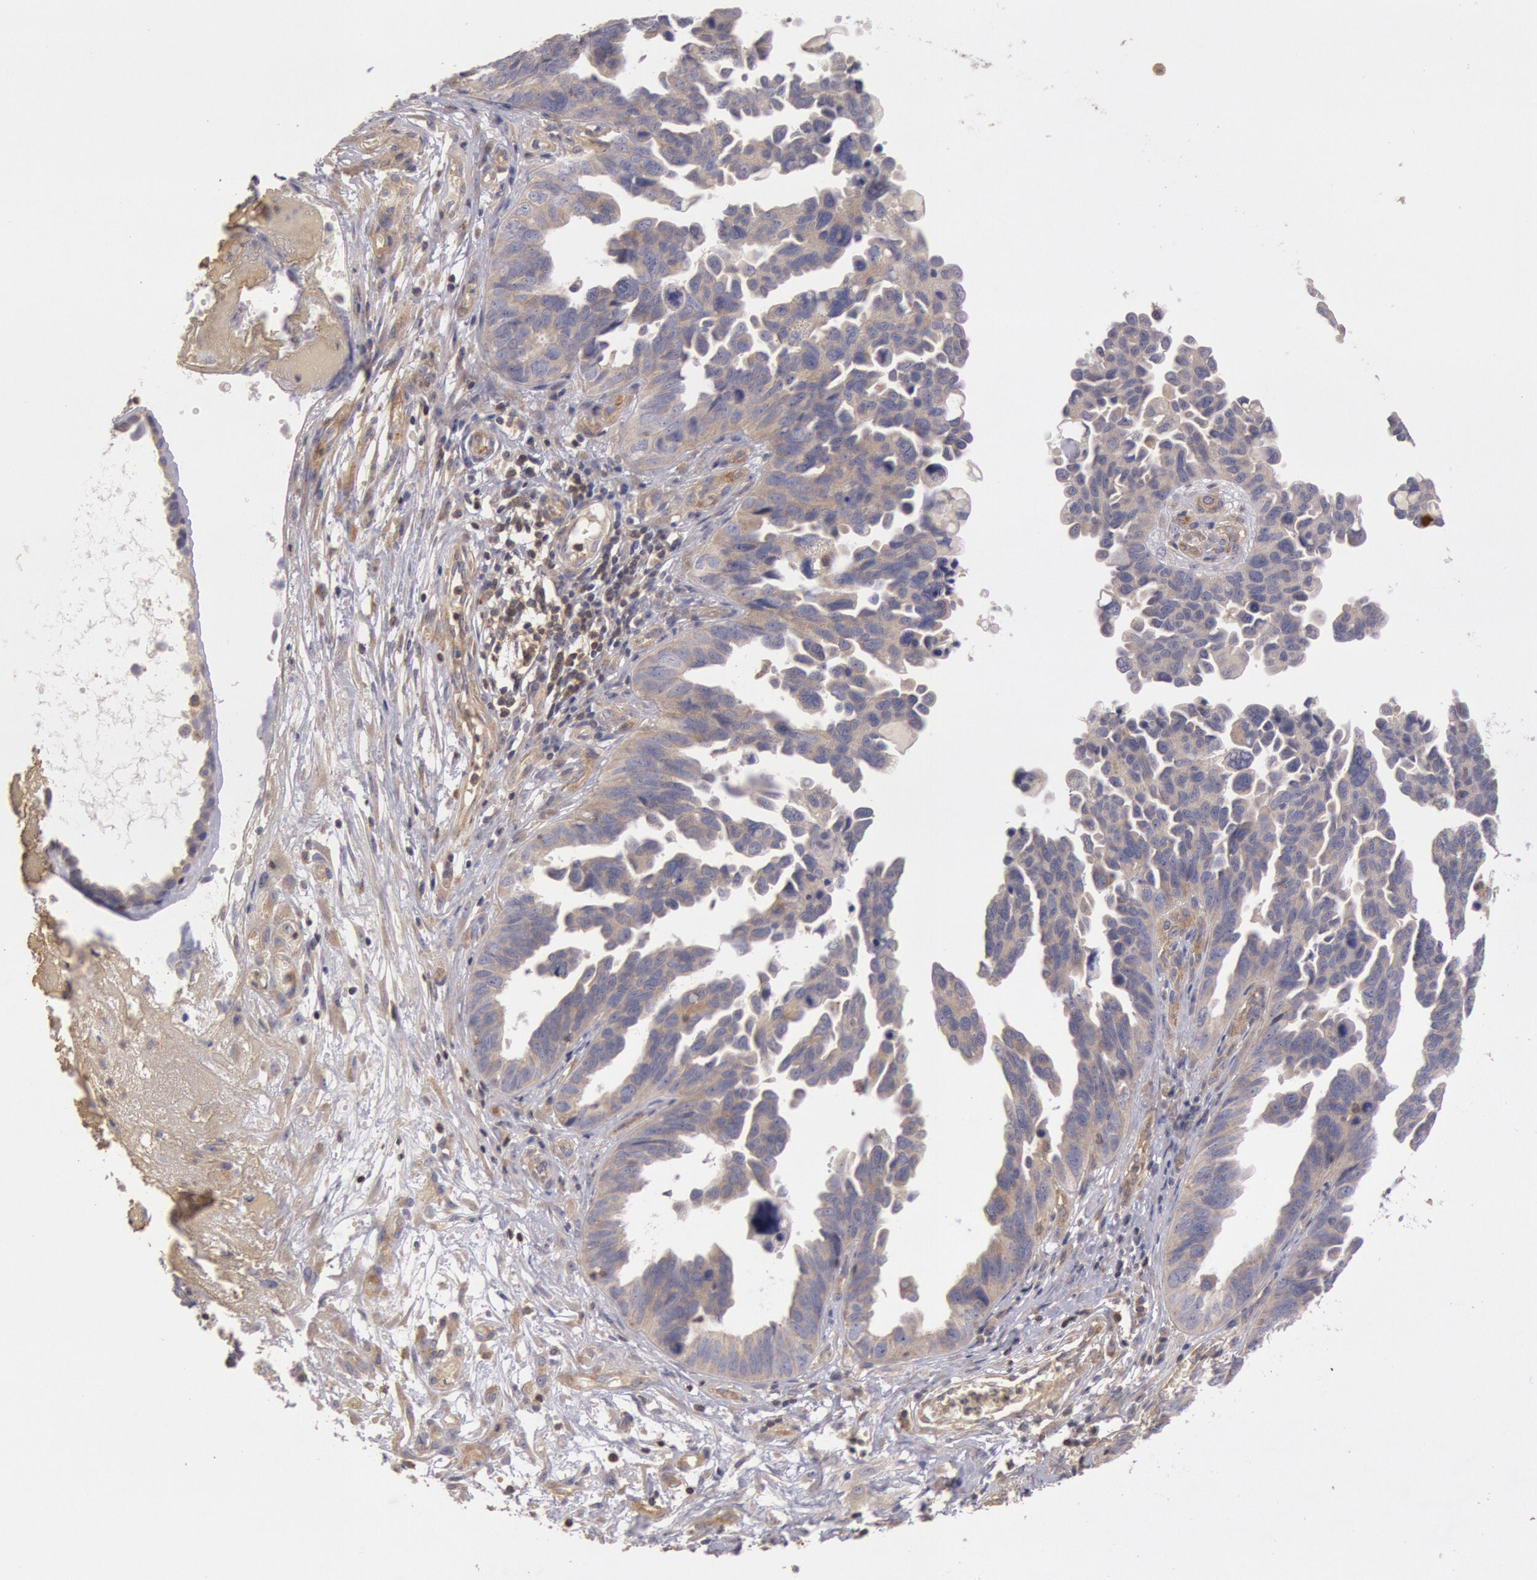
{"staining": {"intensity": "weak", "quantity": ">75%", "location": "cytoplasmic/membranous"}, "tissue": "ovarian cancer", "cell_type": "Tumor cells", "image_type": "cancer", "snomed": [{"axis": "morphology", "description": "Cystadenocarcinoma, serous, NOS"}, {"axis": "topography", "description": "Ovary"}], "caption": "Human serous cystadenocarcinoma (ovarian) stained with a protein marker shows weak staining in tumor cells.", "gene": "PIK3R1", "patient": {"sex": "female", "age": 64}}